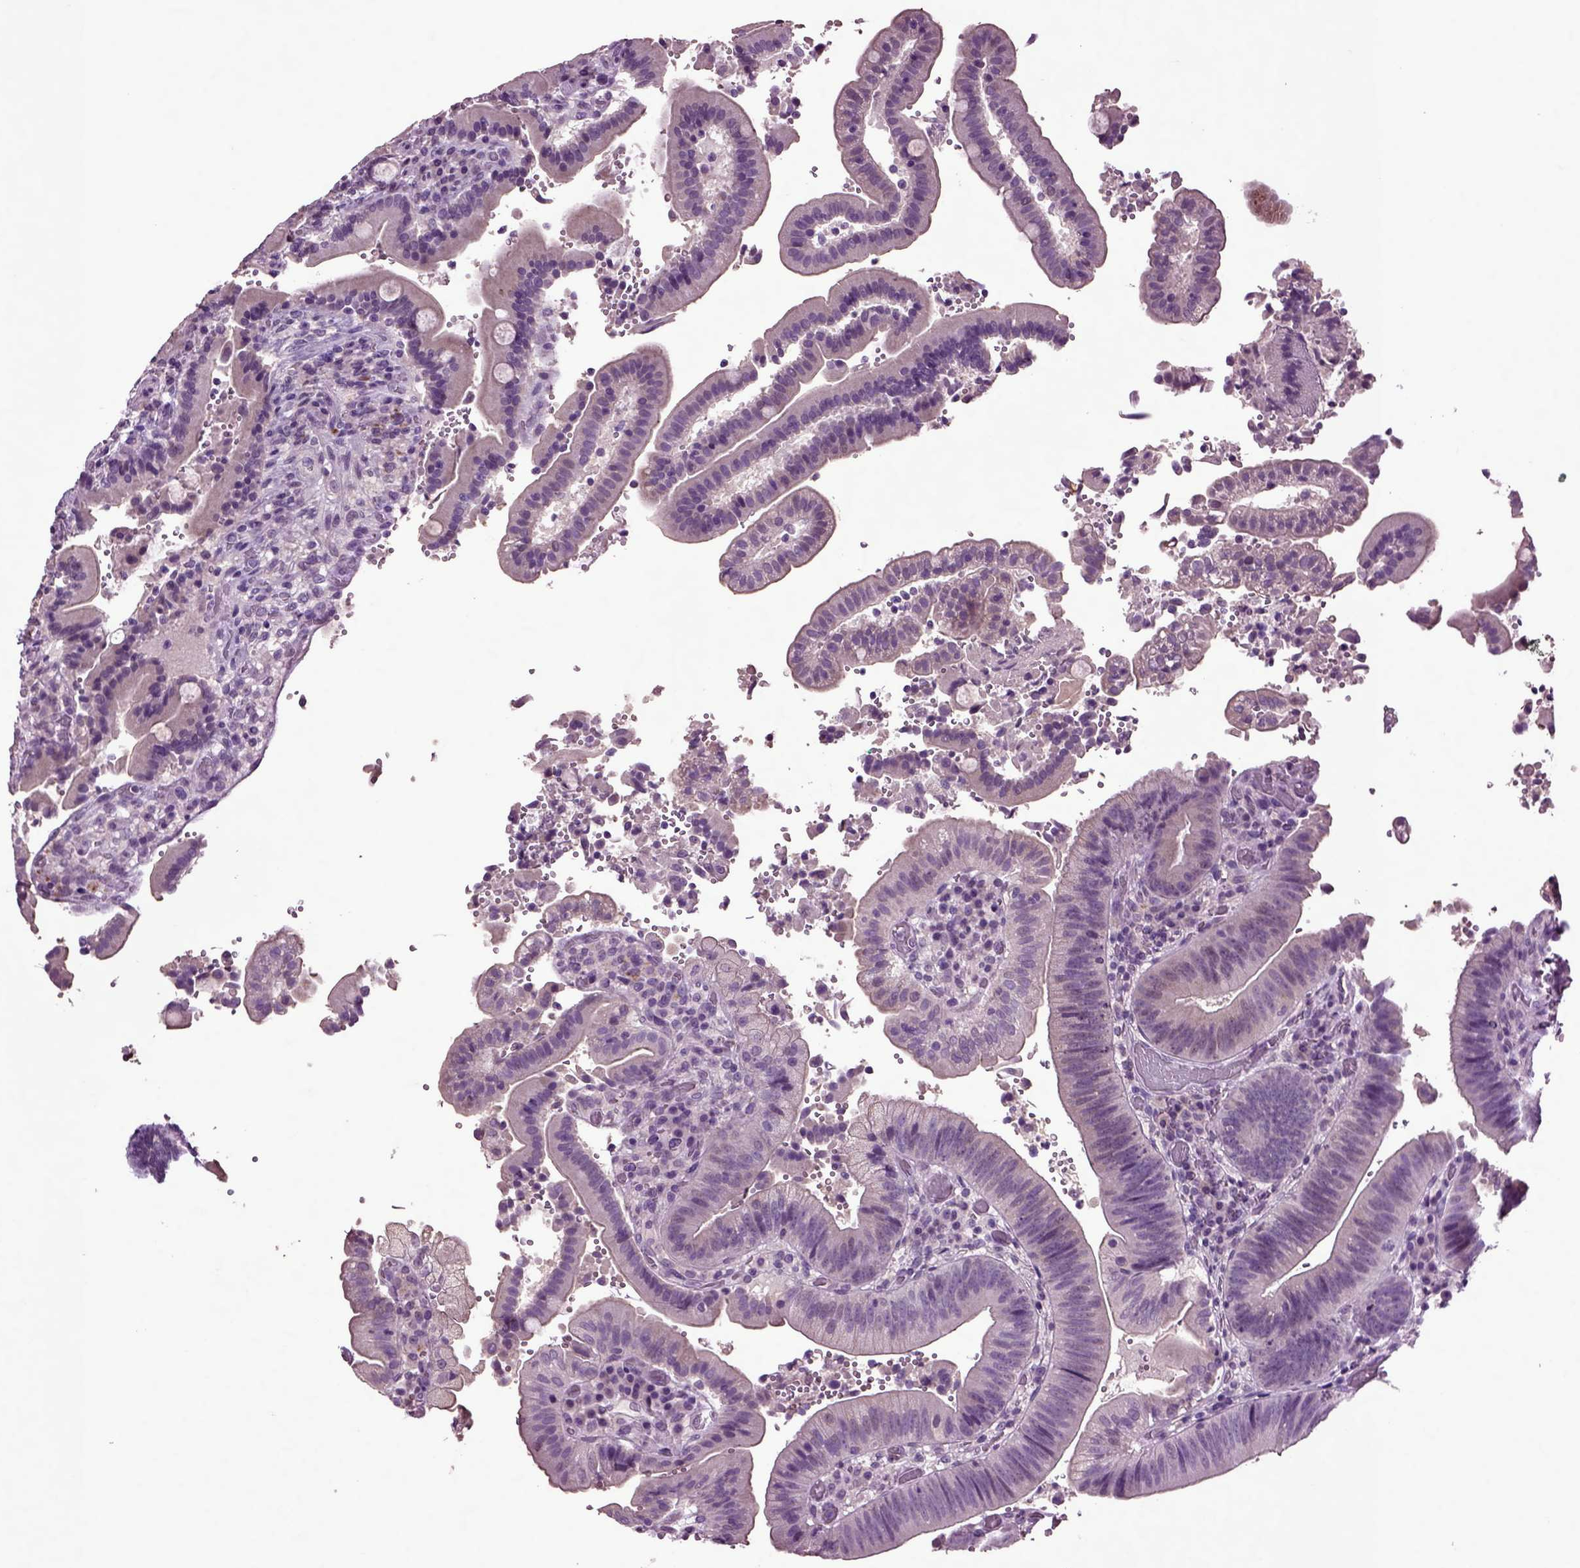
{"staining": {"intensity": "negative", "quantity": "none", "location": "none"}, "tissue": "duodenum", "cell_type": "Glandular cells", "image_type": "normal", "snomed": [{"axis": "morphology", "description": "Normal tissue, NOS"}, {"axis": "topography", "description": "Duodenum"}], "caption": "This is an immunohistochemistry (IHC) micrograph of benign duodenum. There is no expression in glandular cells.", "gene": "CRHR1", "patient": {"sex": "female", "age": 62}}